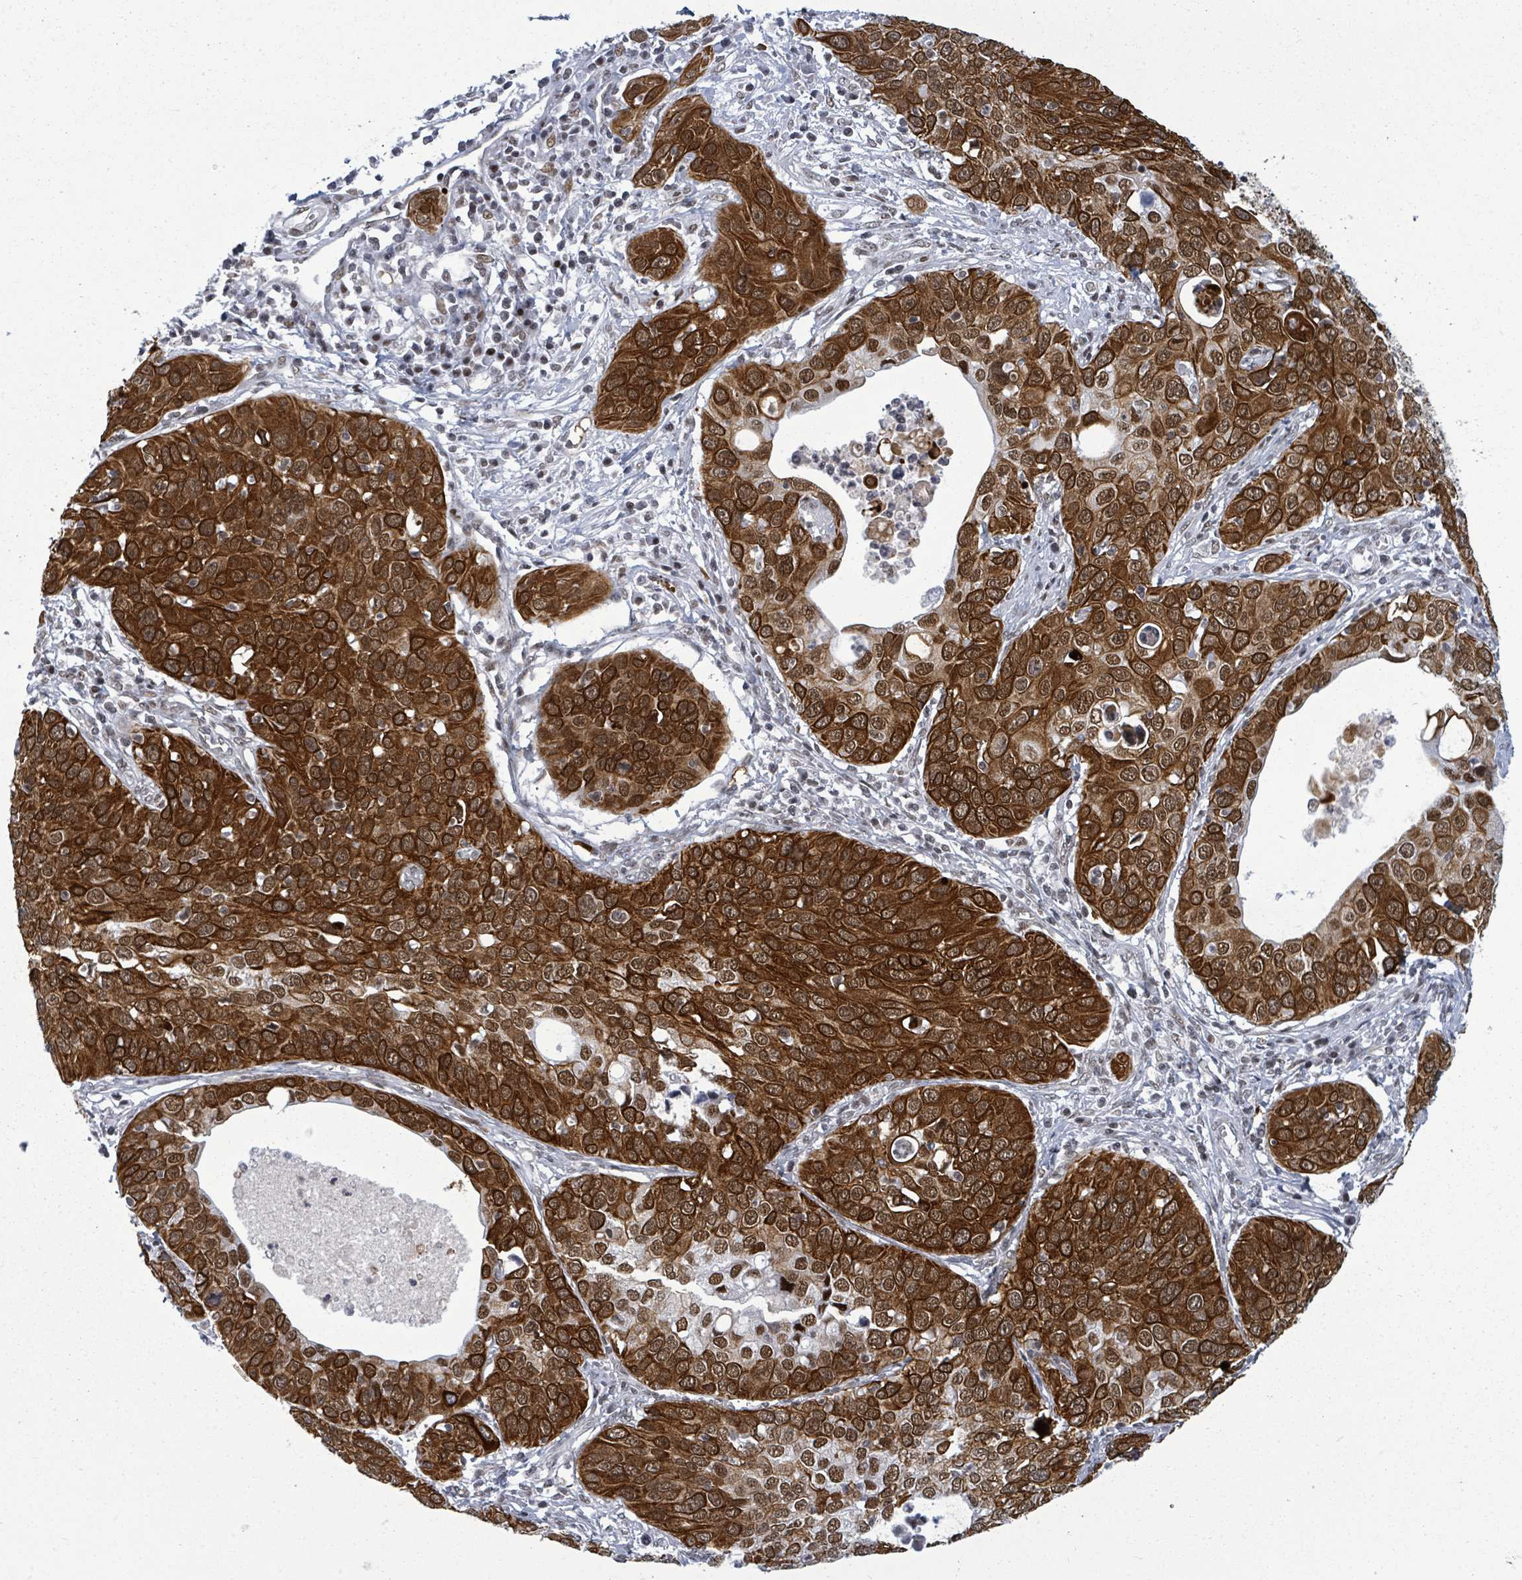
{"staining": {"intensity": "strong", "quantity": ">75%", "location": "cytoplasmic/membranous,nuclear"}, "tissue": "cervical cancer", "cell_type": "Tumor cells", "image_type": "cancer", "snomed": [{"axis": "morphology", "description": "Squamous cell carcinoma, NOS"}, {"axis": "topography", "description": "Cervix"}], "caption": "Immunohistochemical staining of cervical squamous cell carcinoma reveals high levels of strong cytoplasmic/membranous and nuclear protein staining in approximately >75% of tumor cells.", "gene": "ERCC5", "patient": {"sex": "female", "age": 36}}